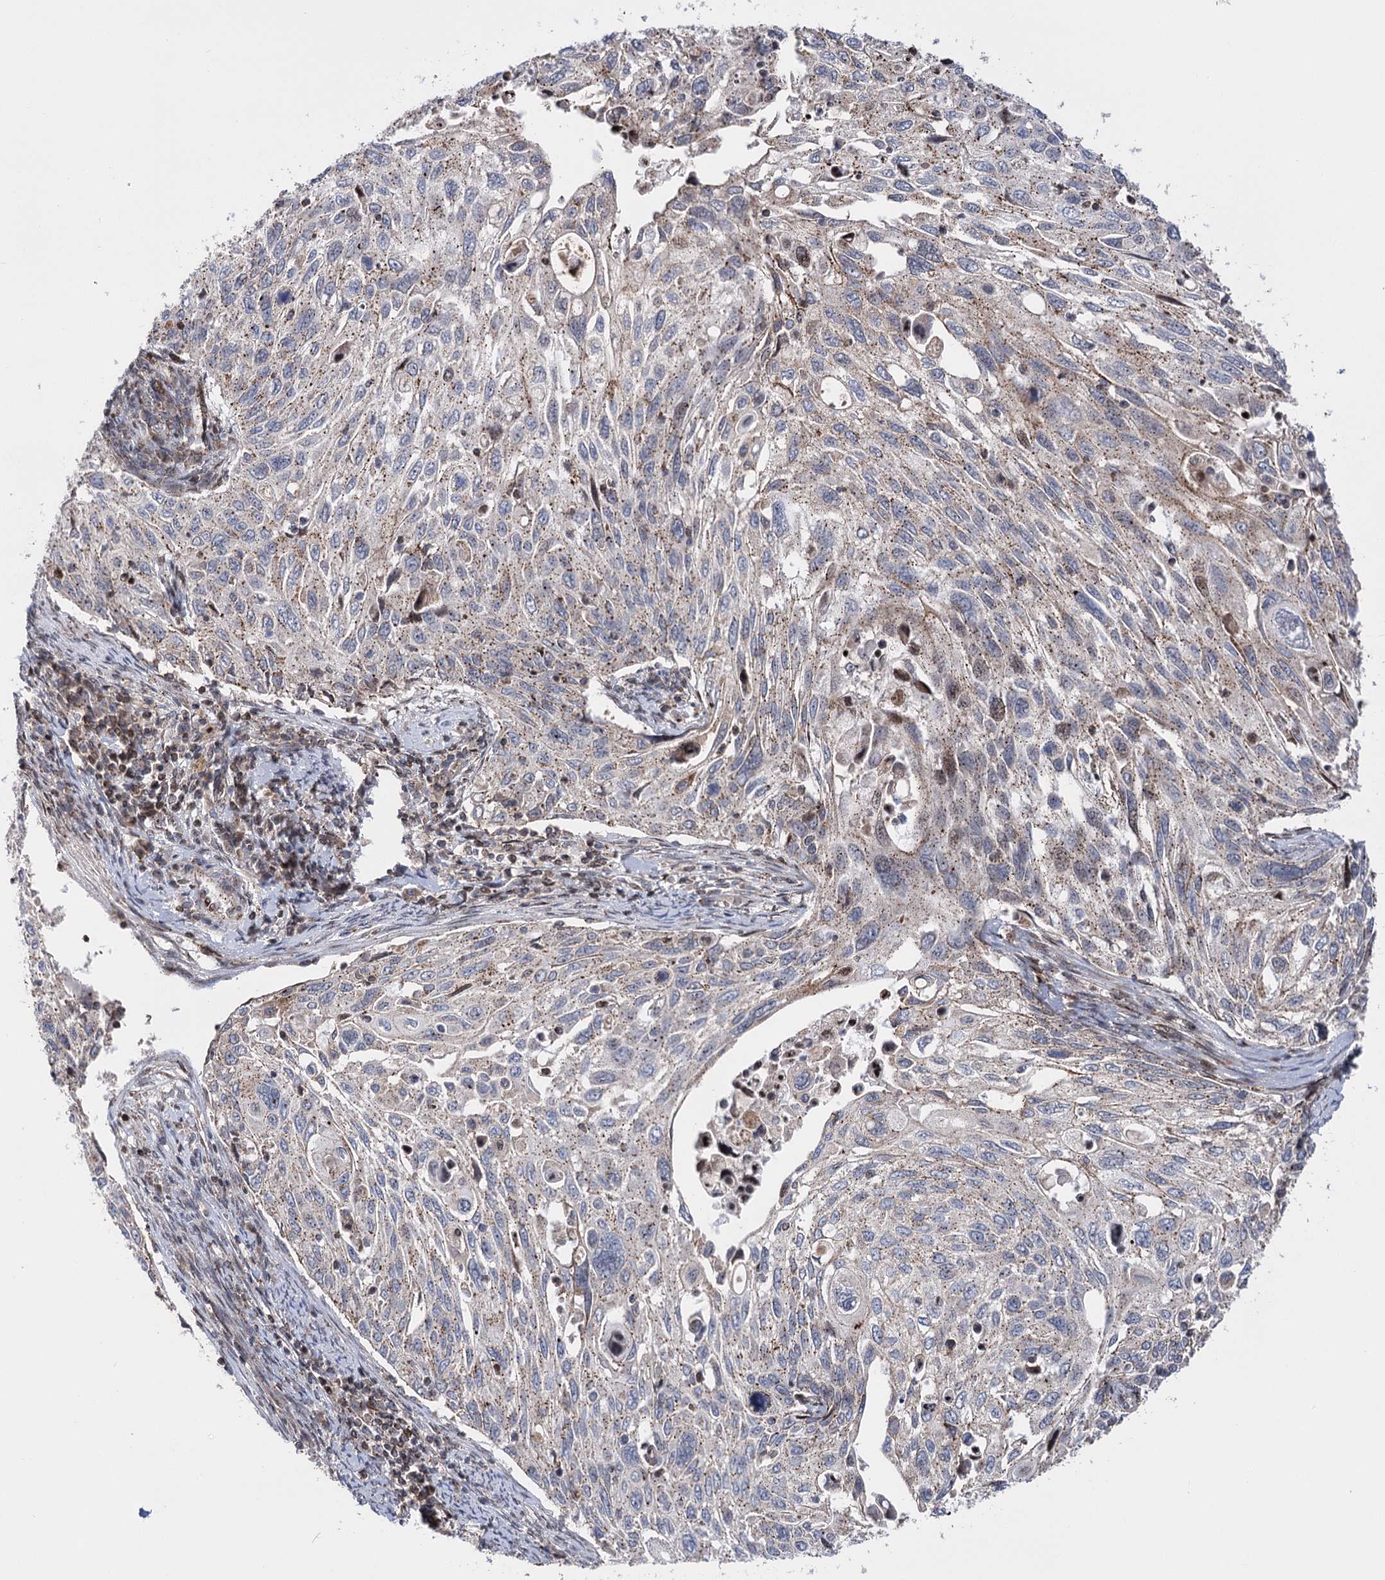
{"staining": {"intensity": "weak", "quantity": "25%-75%", "location": "cytoplasmic/membranous"}, "tissue": "cervical cancer", "cell_type": "Tumor cells", "image_type": "cancer", "snomed": [{"axis": "morphology", "description": "Squamous cell carcinoma, NOS"}, {"axis": "topography", "description": "Cervix"}], "caption": "Immunohistochemical staining of human cervical cancer reveals low levels of weak cytoplasmic/membranous protein positivity in approximately 25%-75% of tumor cells.", "gene": "ZFYVE27", "patient": {"sex": "female", "age": 70}}